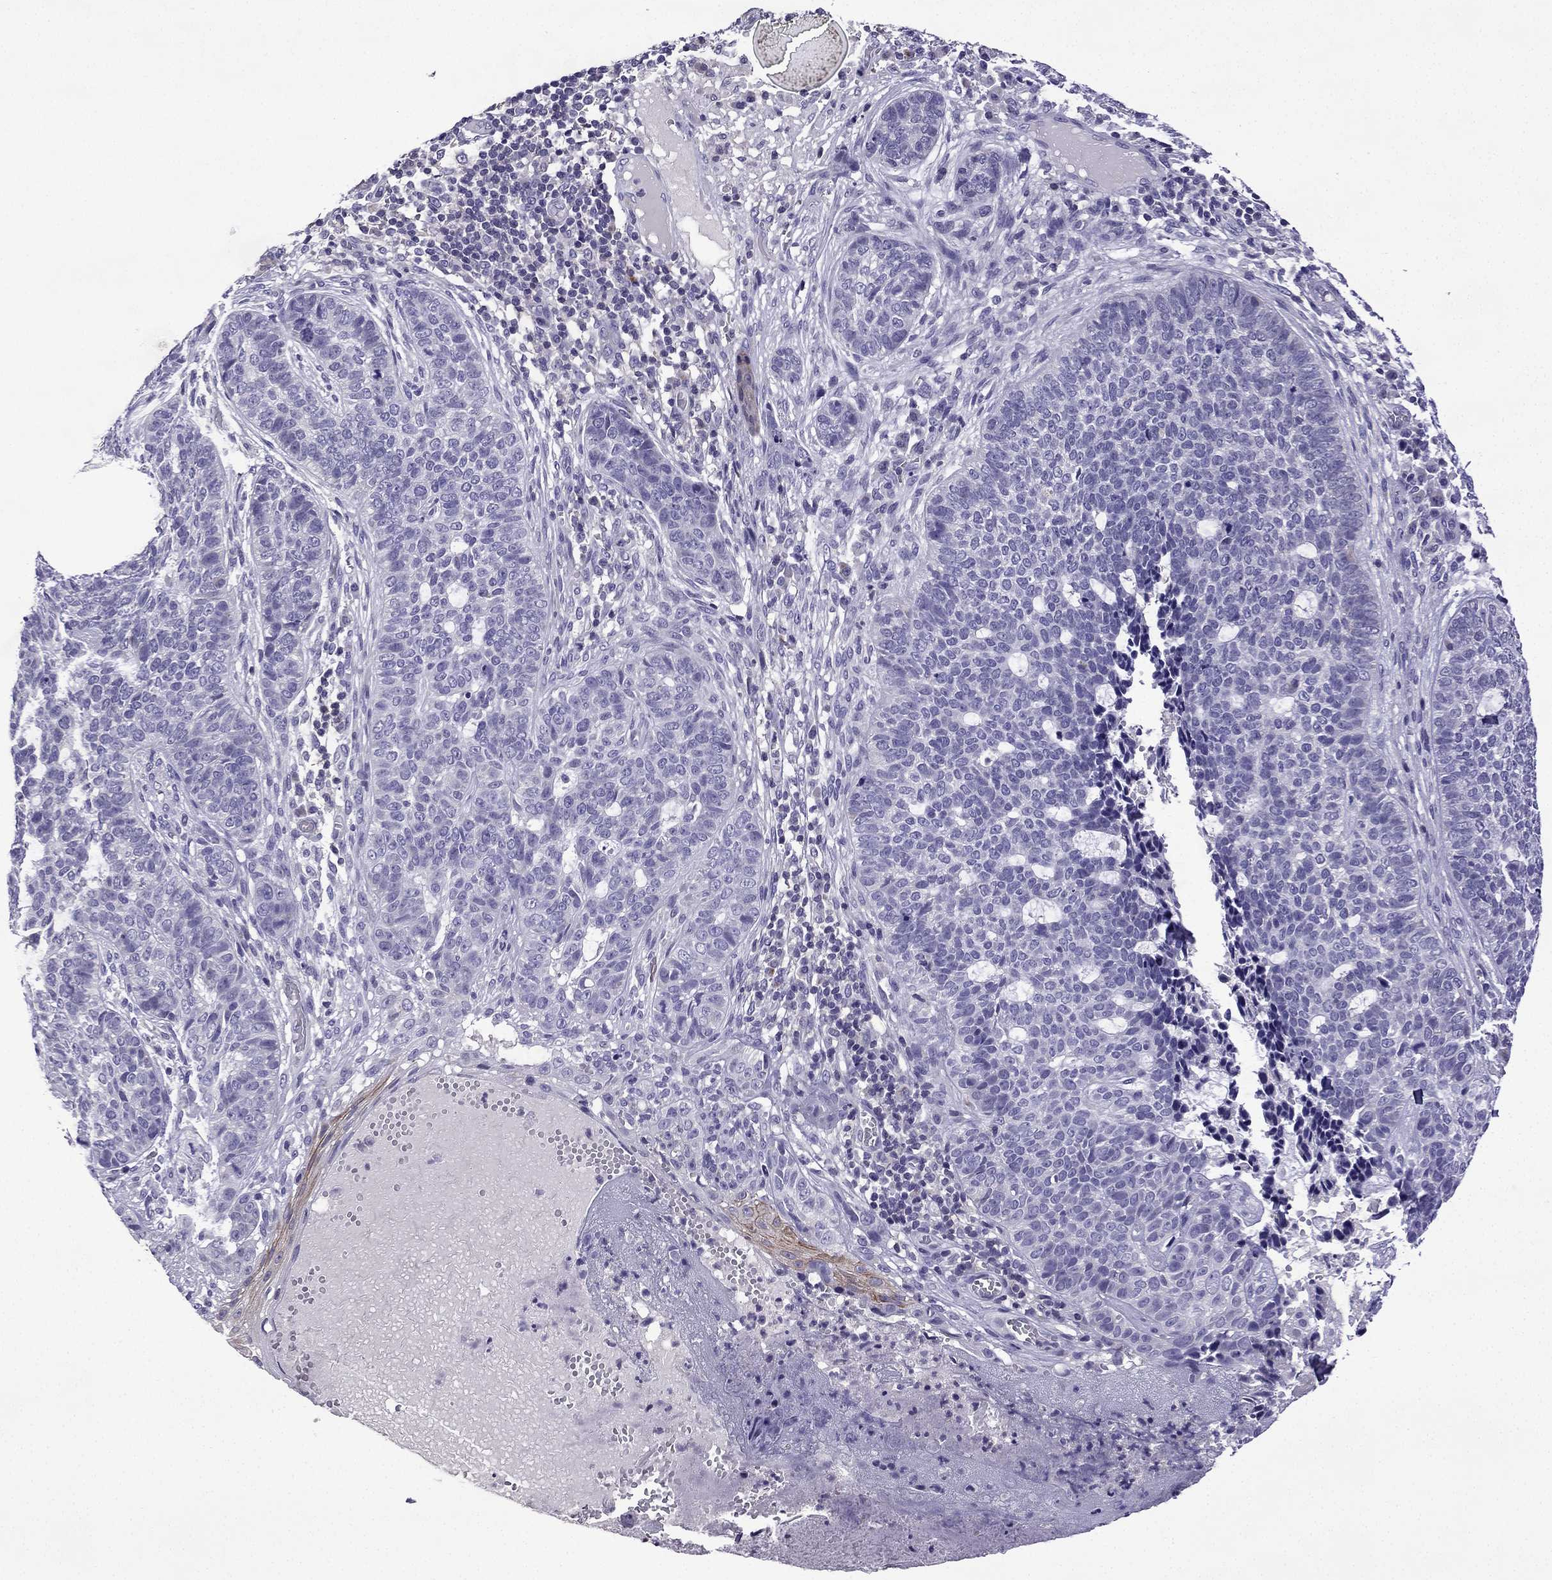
{"staining": {"intensity": "negative", "quantity": "none", "location": "none"}, "tissue": "skin cancer", "cell_type": "Tumor cells", "image_type": "cancer", "snomed": [{"axis": "morphology", "description": "Basal cell carcinoma"}, {"axis": "topography", "description": "Skin"}], "caption": "Tumor cells show no significant protein staining in skin cancer. (Brightfield microscopy of DAB (3,3'-diaminobenzidine) immunohistochemistry at high magnification).", "gene": "TTN", "patient": {"sex": "female", "age": 69}}